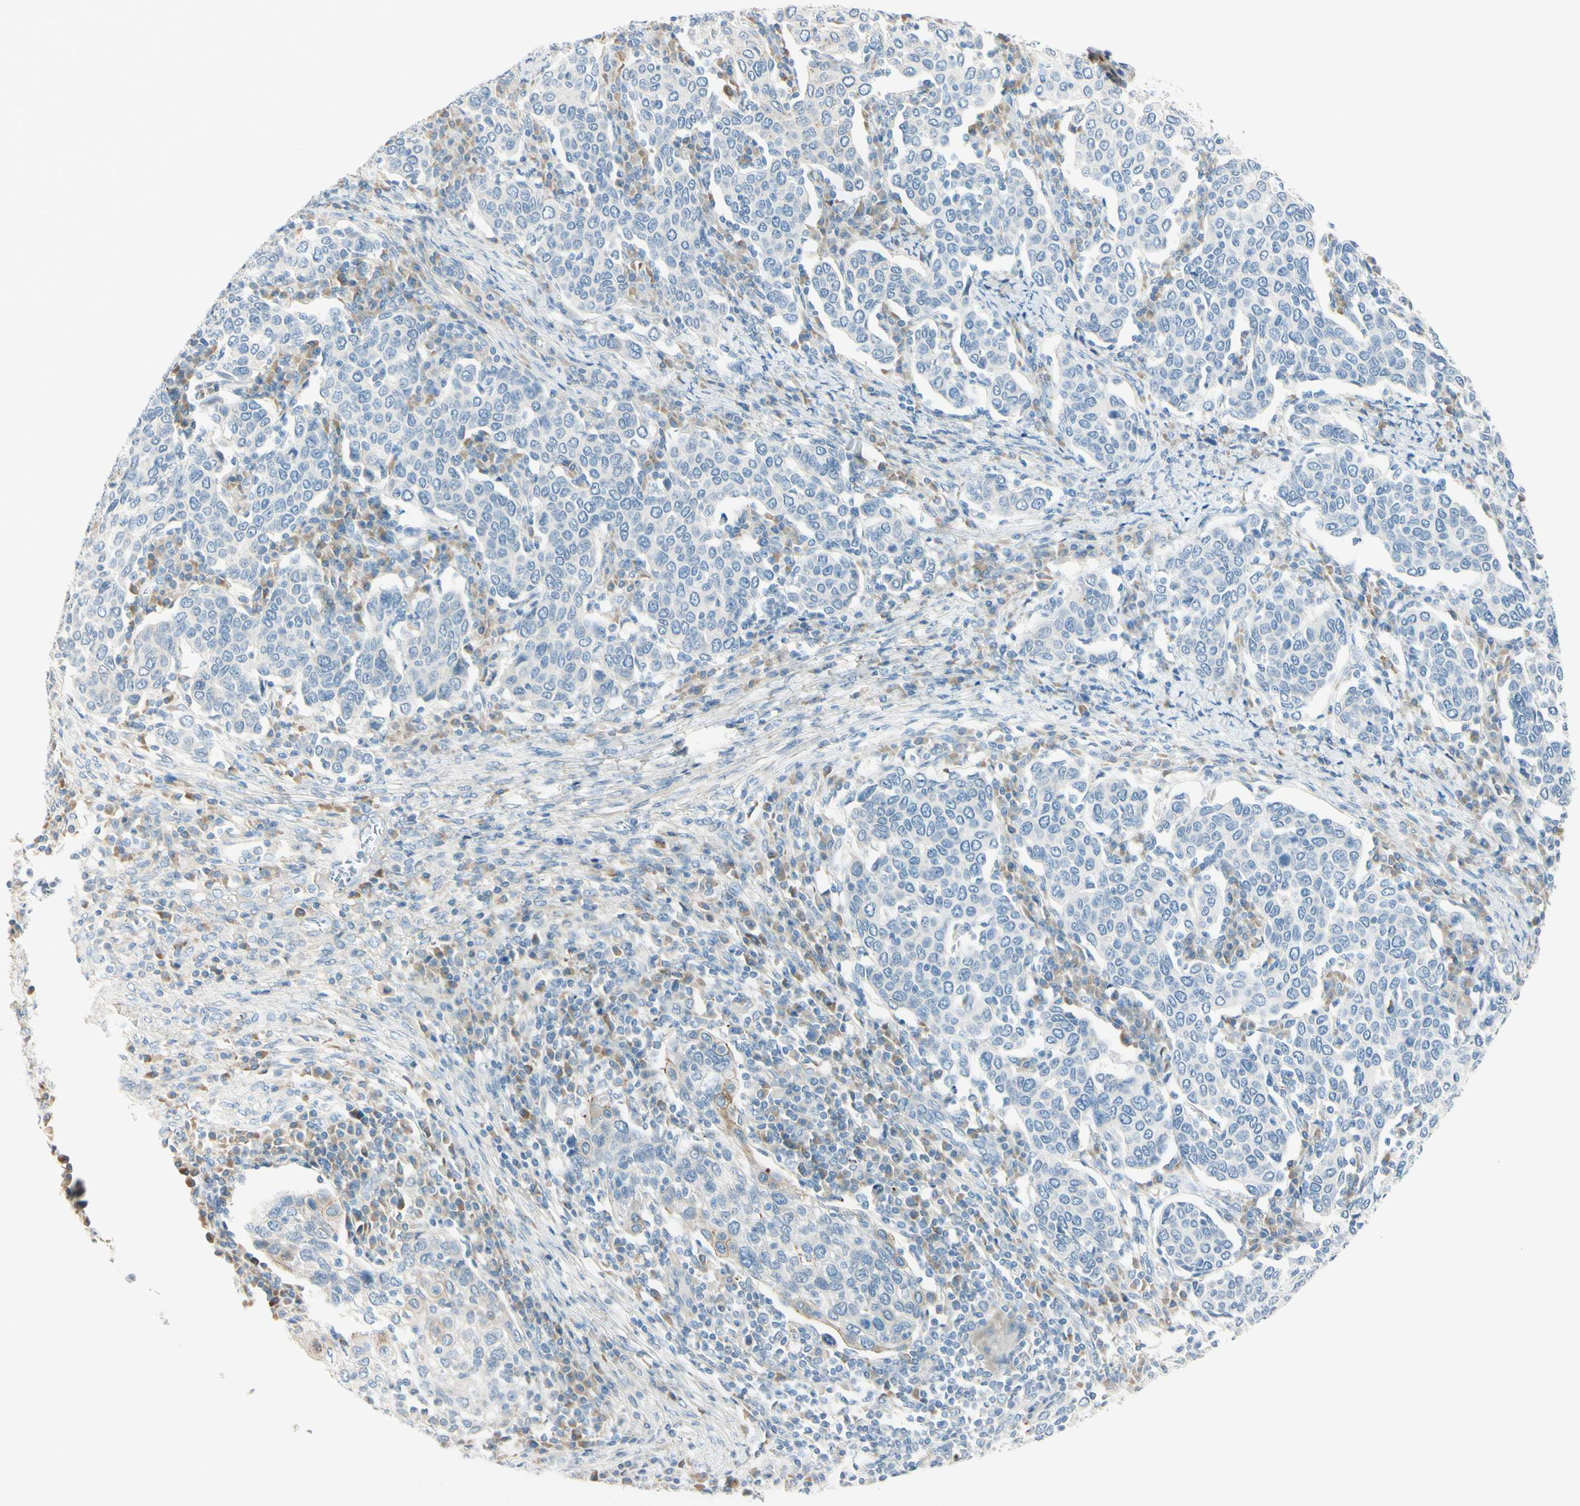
{"staining": {"intensity": "negative", "quantity": "none", "location": "none"}, "tissue": "cervical cancer", "cell_type": "Tumor cells", "image_type": "cancer", "snomed": [{"axis": "morphology", "description": "Squamous cell carcinoma, NOS"}, {"axis": "topography", "description": "Cervix"}], "caption": "Cervical cancer (squamous cell carcinoma) was stained to show a protein in brown. There is no significant positivity in tumor cells.", "gene": "GALNT5", "patient": {"sex": "female", "age": 40}}